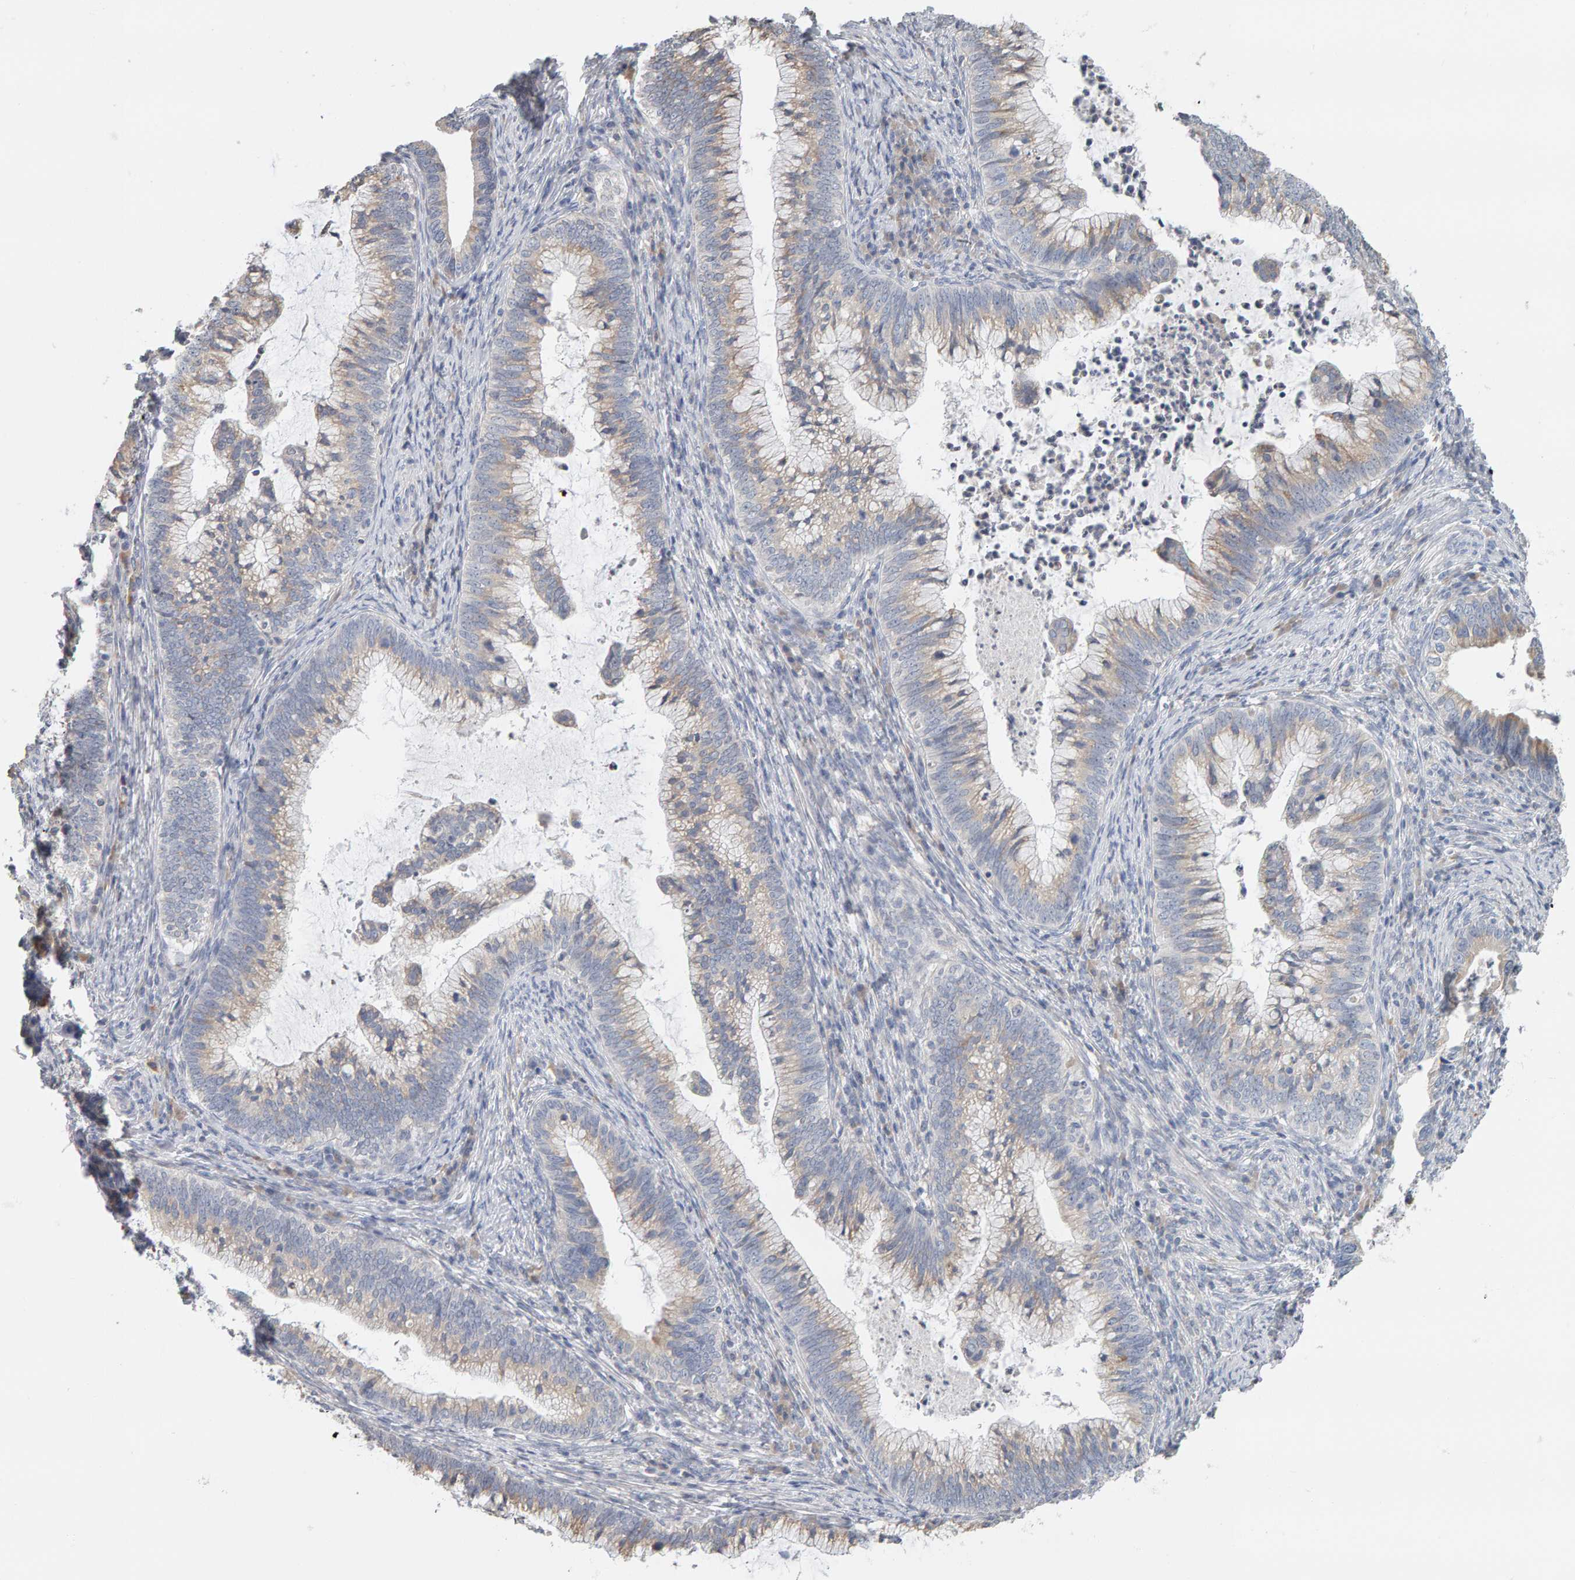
{"staining": {"intensity": "weak", "quantity": ">75%", "location": "cytoplasmic/membranous"}, "tissue": "cervical cancer", "cell_type": "Tumor cells", "image_type": "cancer", "snomed": [{"axis": "morphology", "description": "Adenocarcinoma, NOS"}, {"axis": "topography", "description": "Cervix"}], "caption": "Weak cytoplasmic/membranous staining is identified in approximately >75% of tumor cells in adenocarcinoma (cervical).", "gene": "ADHFE1", "patient": {"sex": "female", "age": 36}}